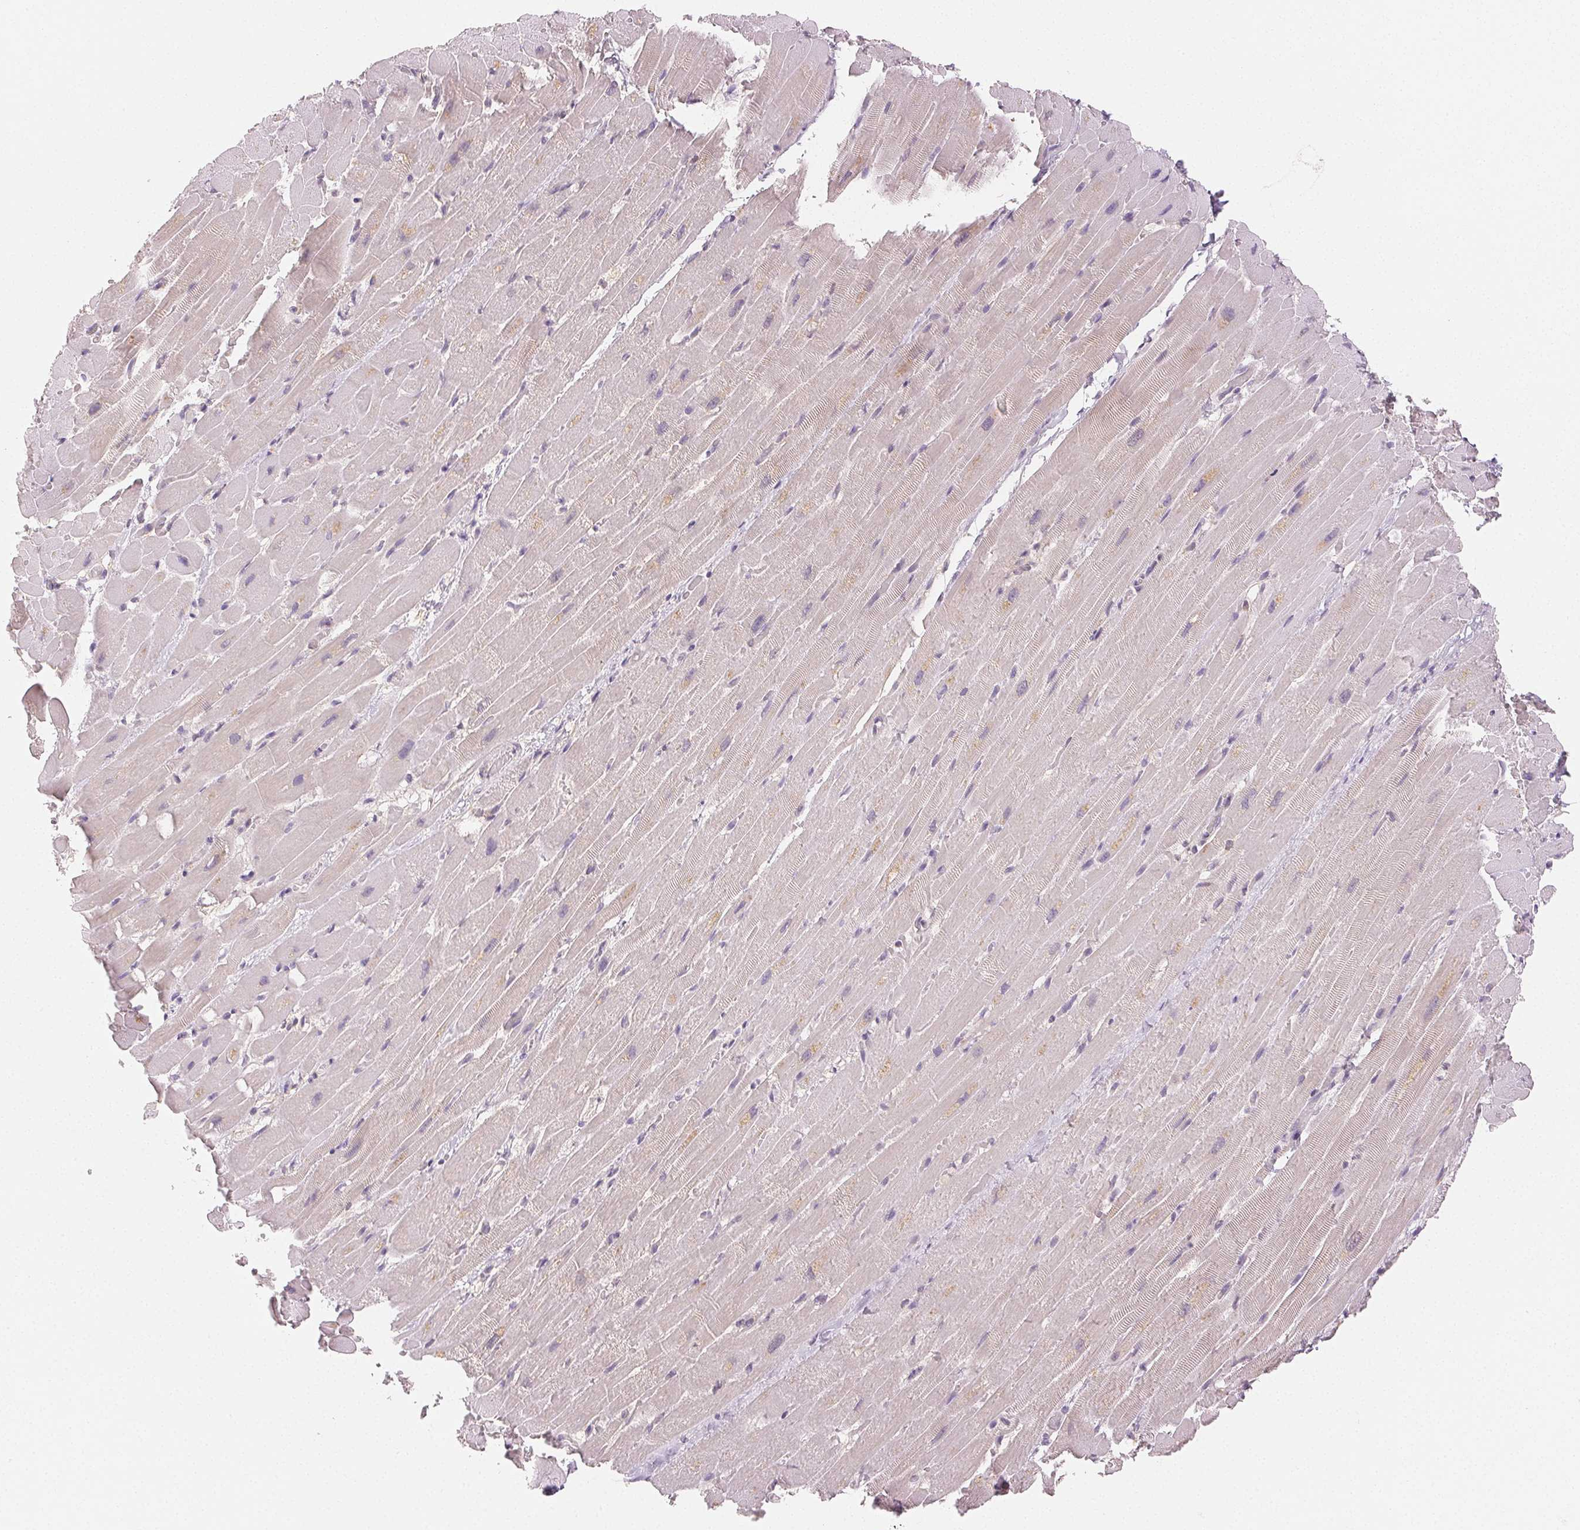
{"staining": {"intensity": "weak", "quantity": "25%-75%", "location": "cytoplasmic/membranous"}, "tissue": "heart muscle", "cell_type": "Cardiomyocytes", "image_type": "normal", "snomed": [{"axis": "morphology", "description": "Normal tissue, NOS"}, {"axis": "topography", "description": "Heart"}], "caption": "Immunohistochemical staining of normal human heart muscle exhibits 25%-75% levels of weak cytoplasmic/membranous protein expression in about 25%-75% of cardiomyocytes. (DAB IHC, brown staining for protein, blue staining for nuclei).", "gene": "MAP1LC3A", "patient": {"sex": "male", "age": 37}}